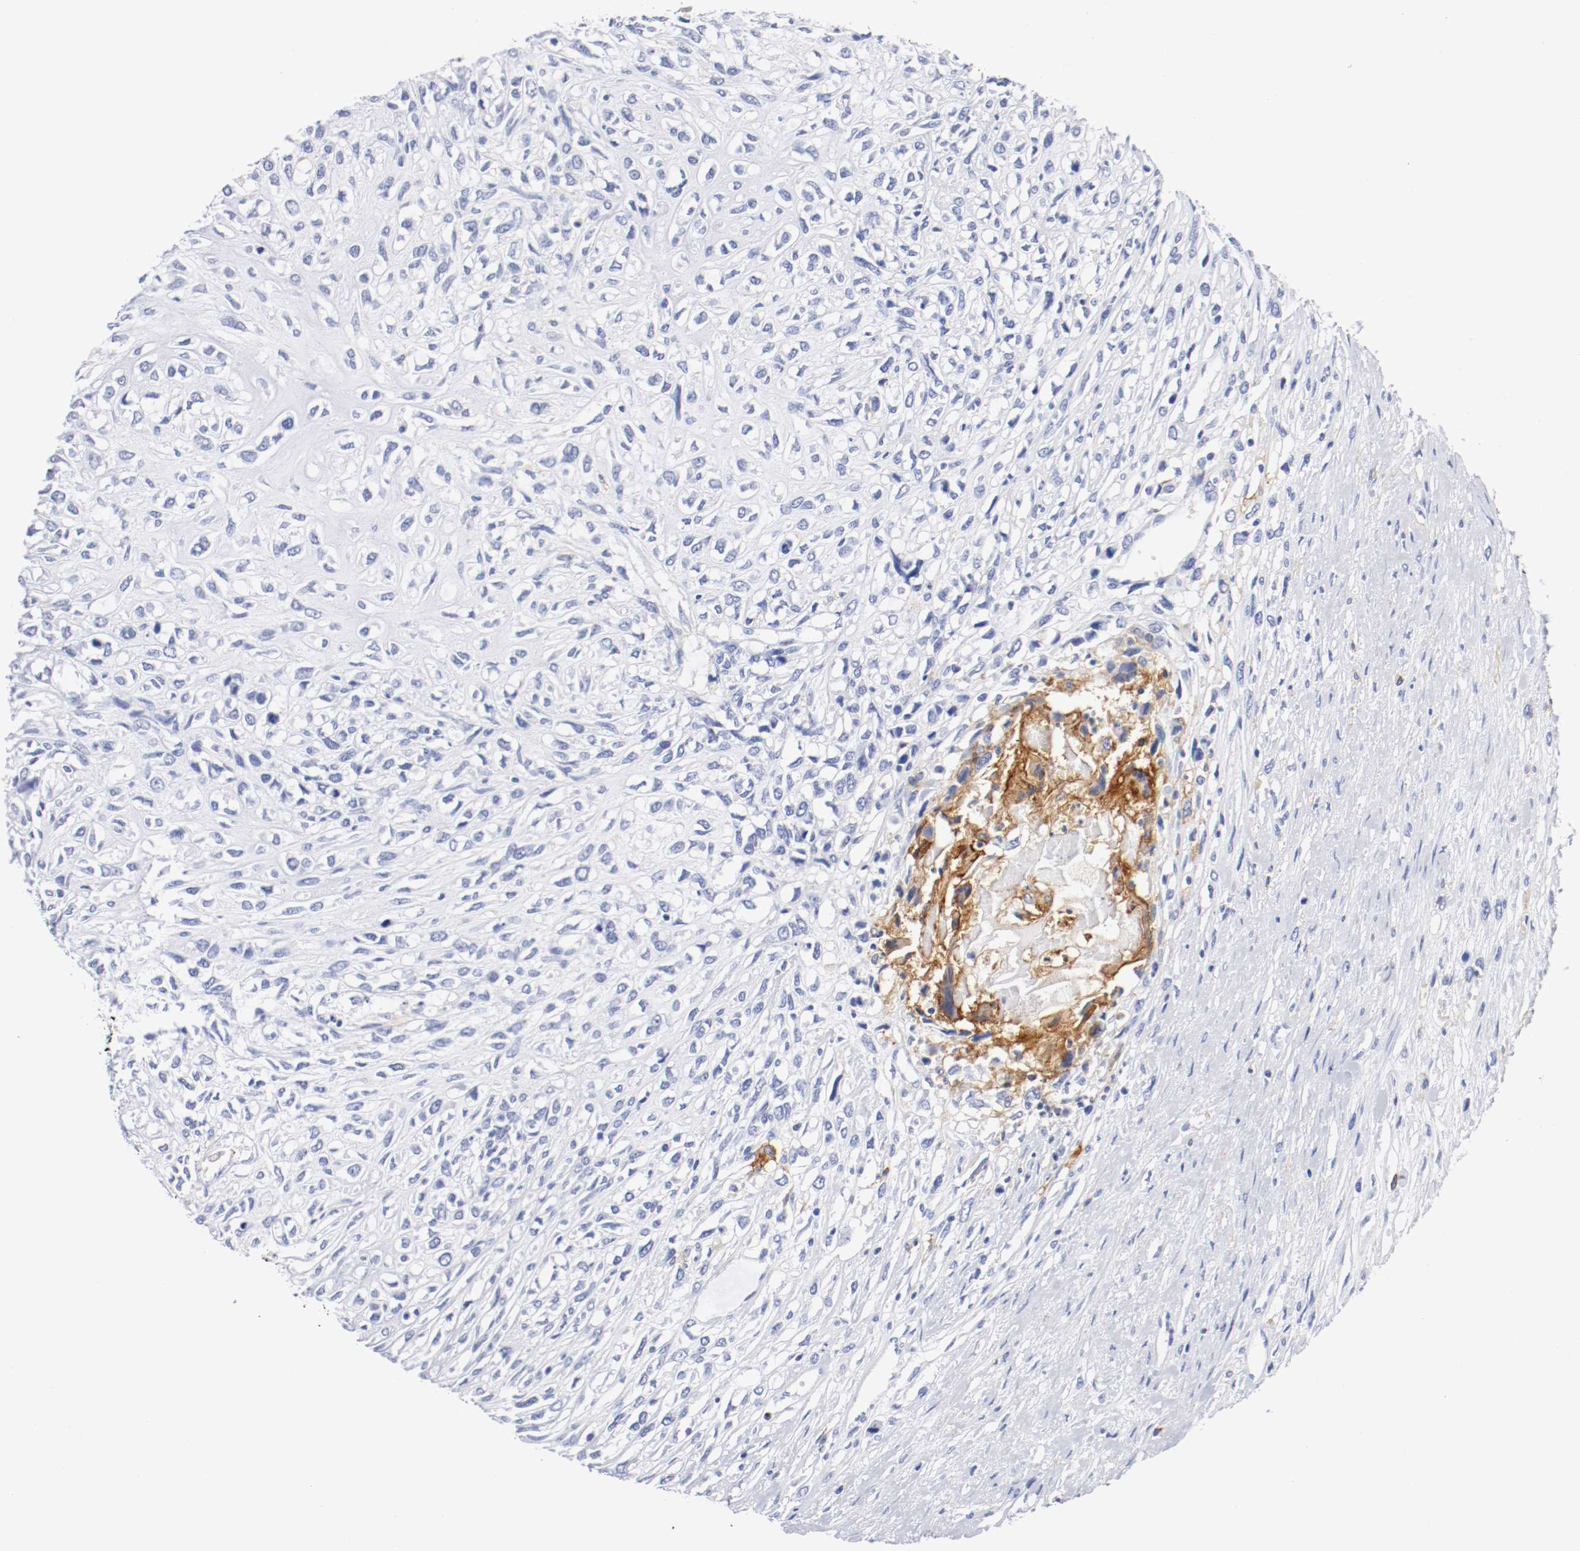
{"staining": {"intensity": "negative", "quantity": "none", "location": "none"}, "tissue": "head and neck cancer", "cell_type": "Tumor cells", "image_type": "cancer", "snomed": [{"axis": "morphology", "description": "Necrosis, NOS"}, {"axis": "morphology", "description": "Neoplasm, malignant, NOS"}, {"axis": "topography", "description": "Salivary gland"}, {"axis": "topography", "description": "Head-Neck"}], "caption": "A photomicrograph of human head and neck neoplasm (malignant) is negative for staining in tumor cells.", "gene": "ITGAX", "patient": {"sex": "male", "age": 43}}